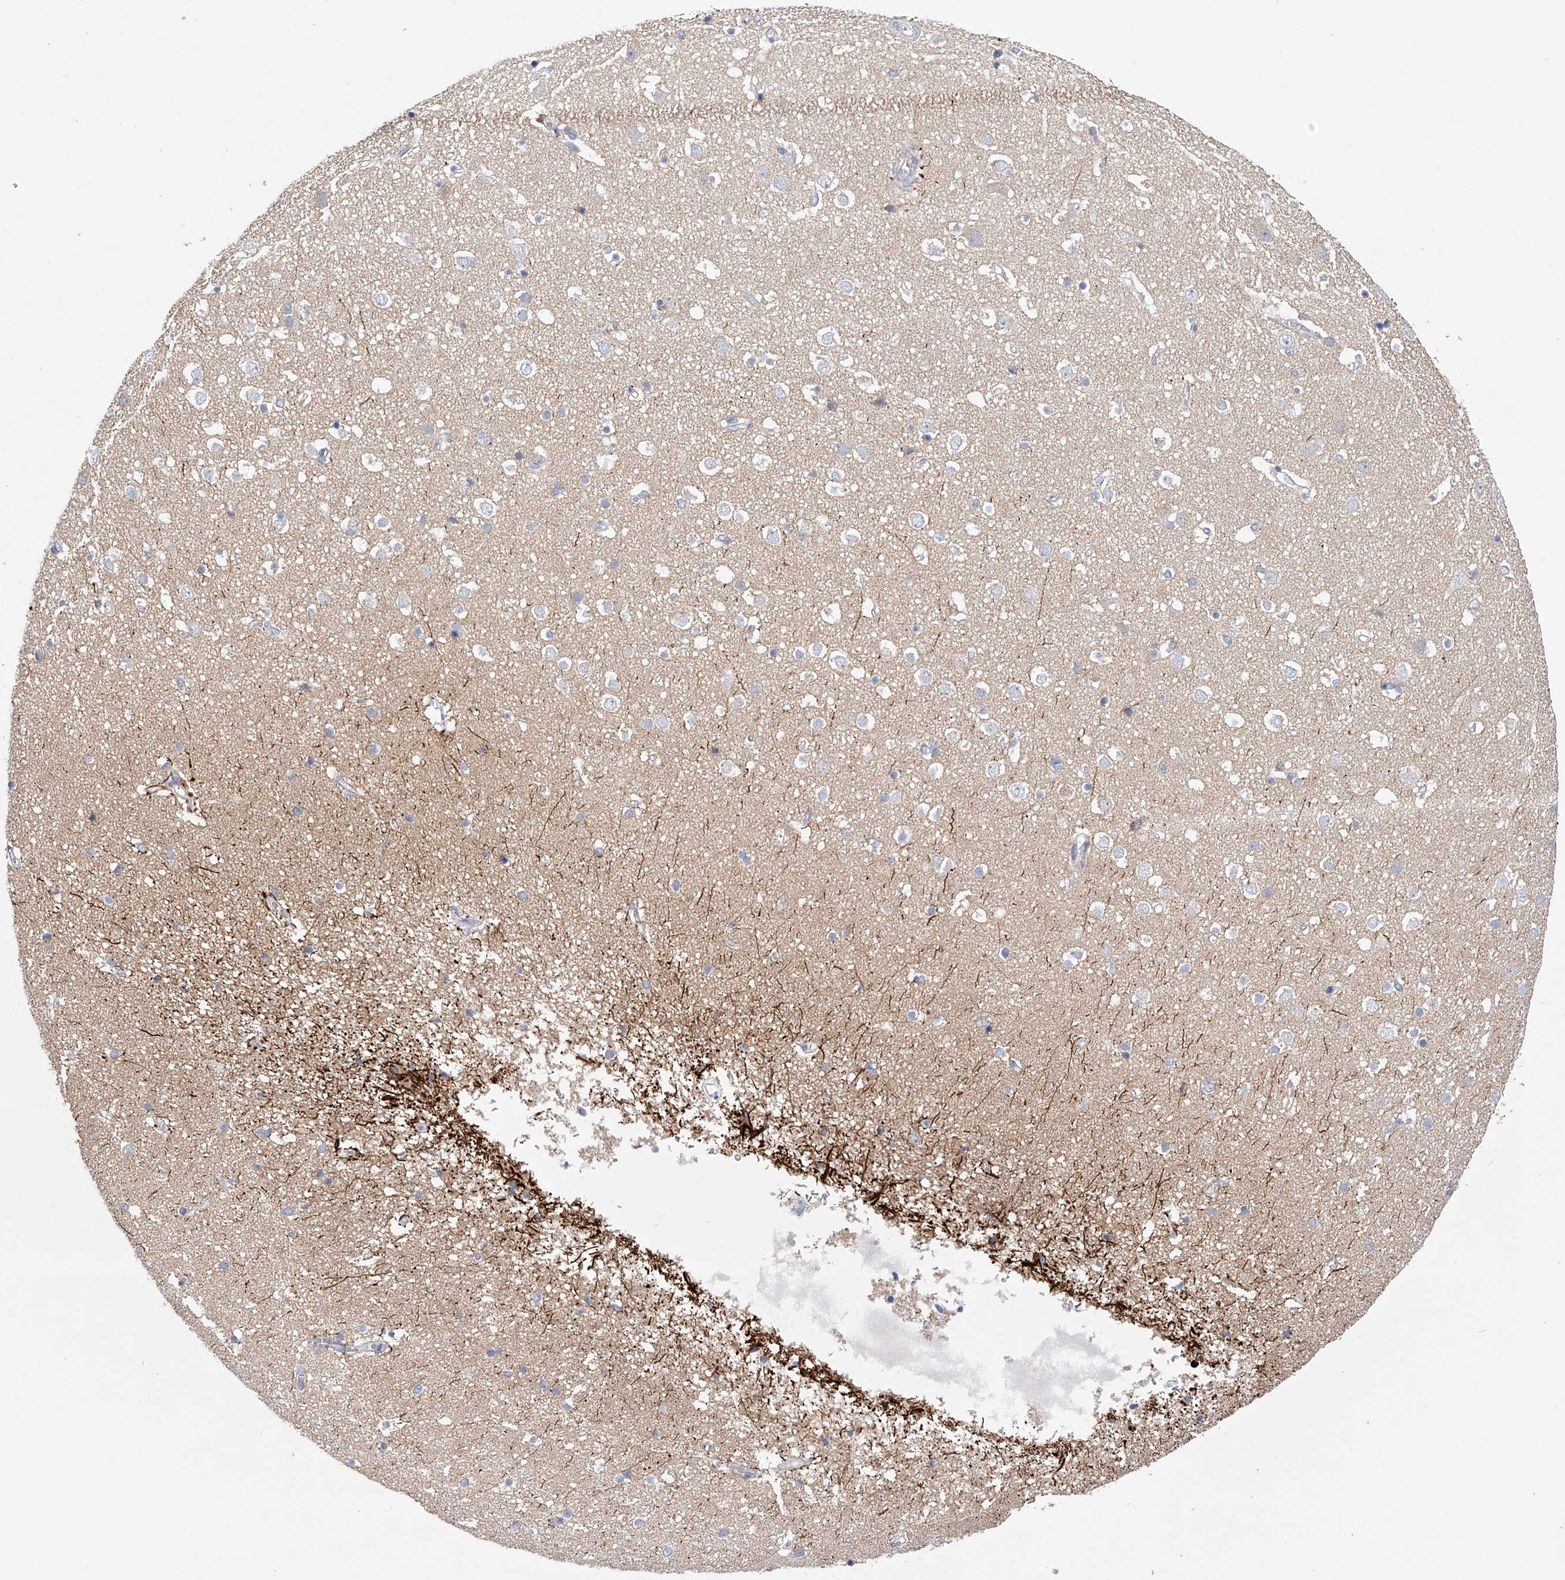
{"staining": {"intensity": "negative", "quantity": "none", "location": "none"}, "tissue": "cerebral cortex", "cell_type": "Endothelial cells", "image_type": "normal", "snomed": [{"axis": "morphology", "description": "Normal tissue, NOS"}, {"axis": "topography", "description": "Cerebral cortex"}], "caption": "Endothelial cells are negative for protein expression in benign human cerebral cortex. (Brightfield microscopy of DAB immunohistochemistry (IHC) at high magnification).", "gene": "MLYCD", "patient": {"sex": "male", "age": 54}}